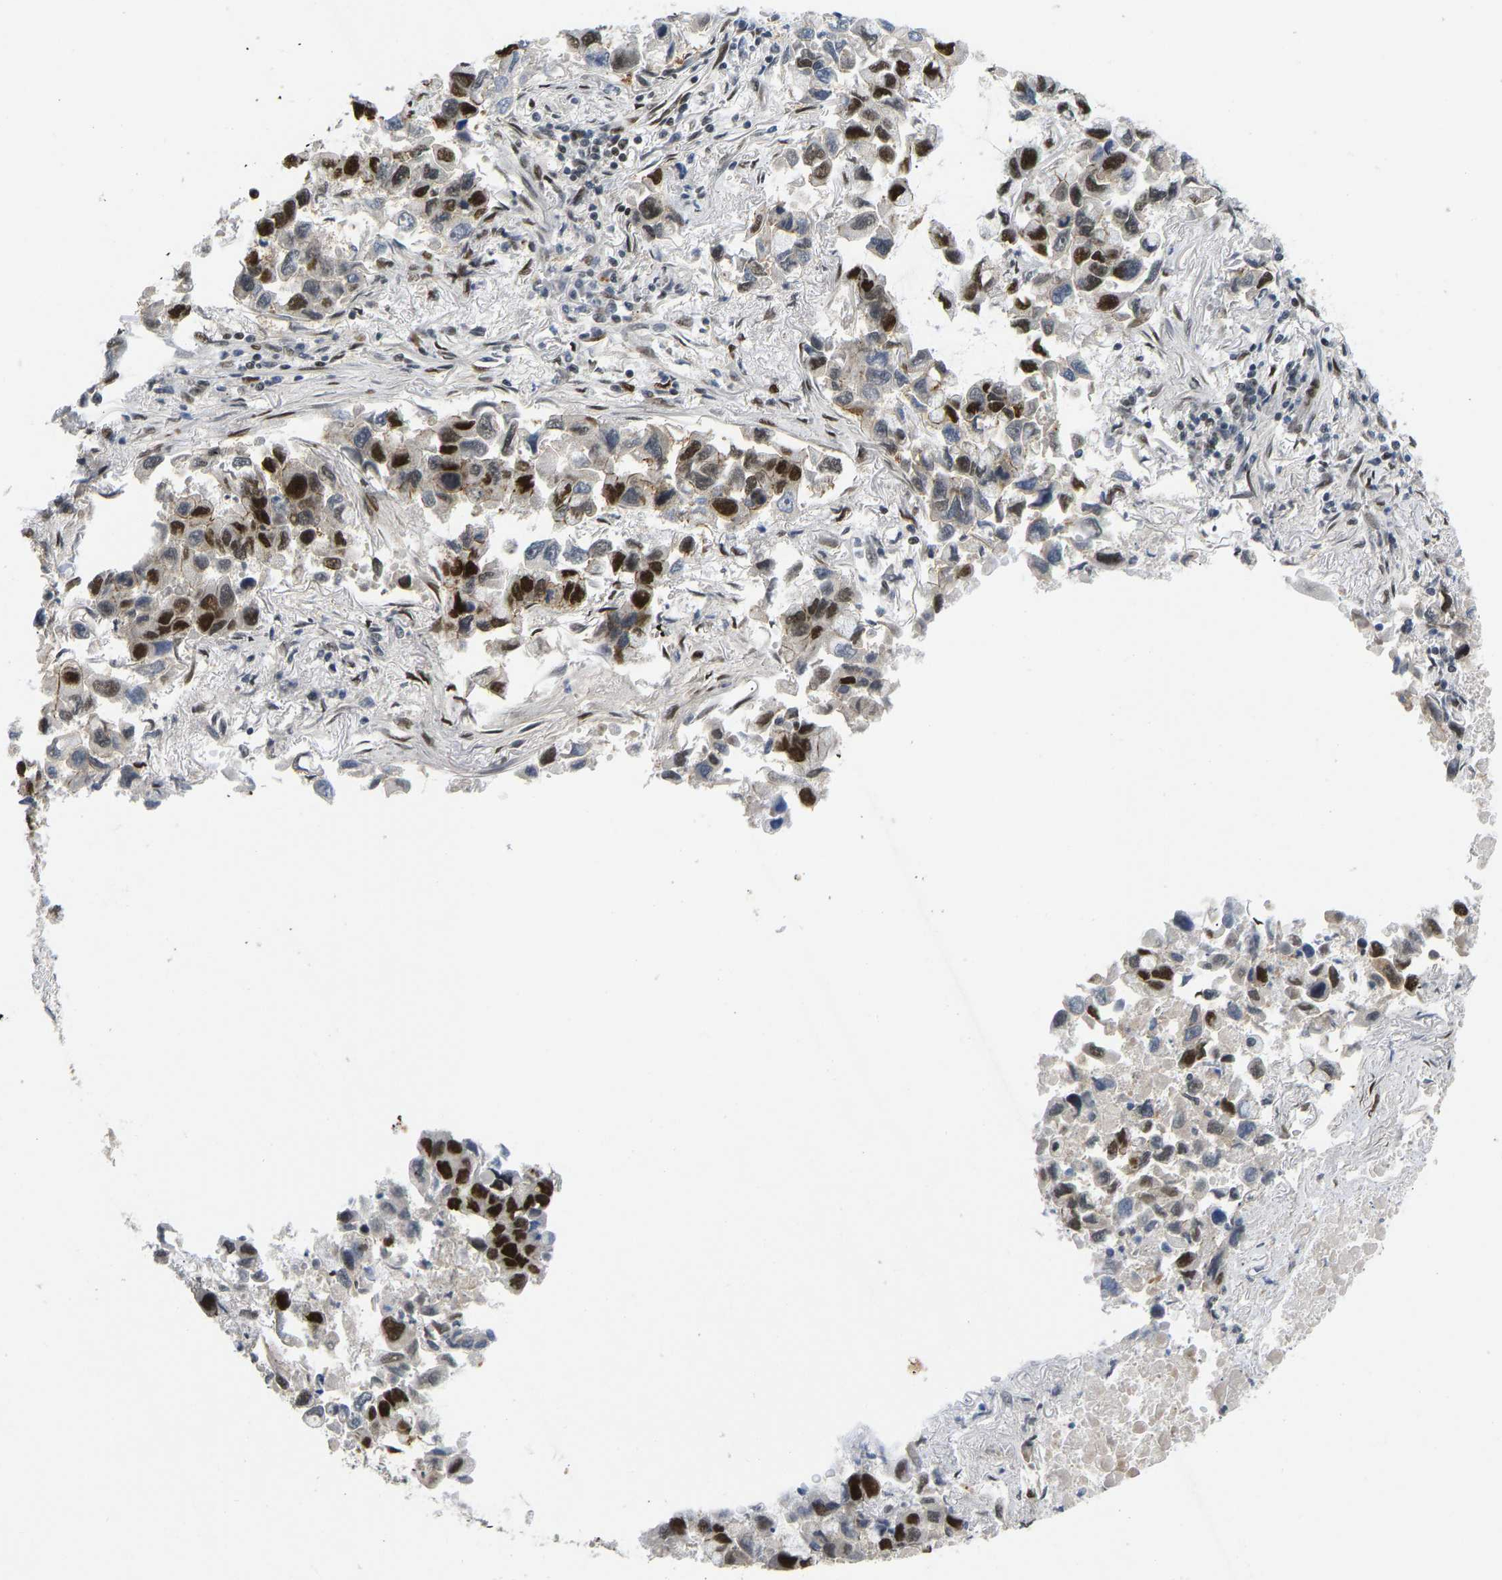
{"staining": {"intensity": "strong", "quantity": "25%-75%", "location": "nuclear"}, "tissue": "lung cancer", "cell_type": "Tumor cells", "image_type": "cancer", "snomed": [{"axis": "morphology", "description": "Adenocarcinoma, NOS"}, {"axis": "topography", "description": "Lung"}], "caption": "Immunohistochemistry micrograph of neoplastic tissue: human lung adenocarcinoma stained using IHC displays high levels of strong protein expression localized specifically in the nuclear of tumor cells, appearing as a nuclear brown color.", "gene": "FOXK1", "patient": {"sex": "male", "age": 64}}